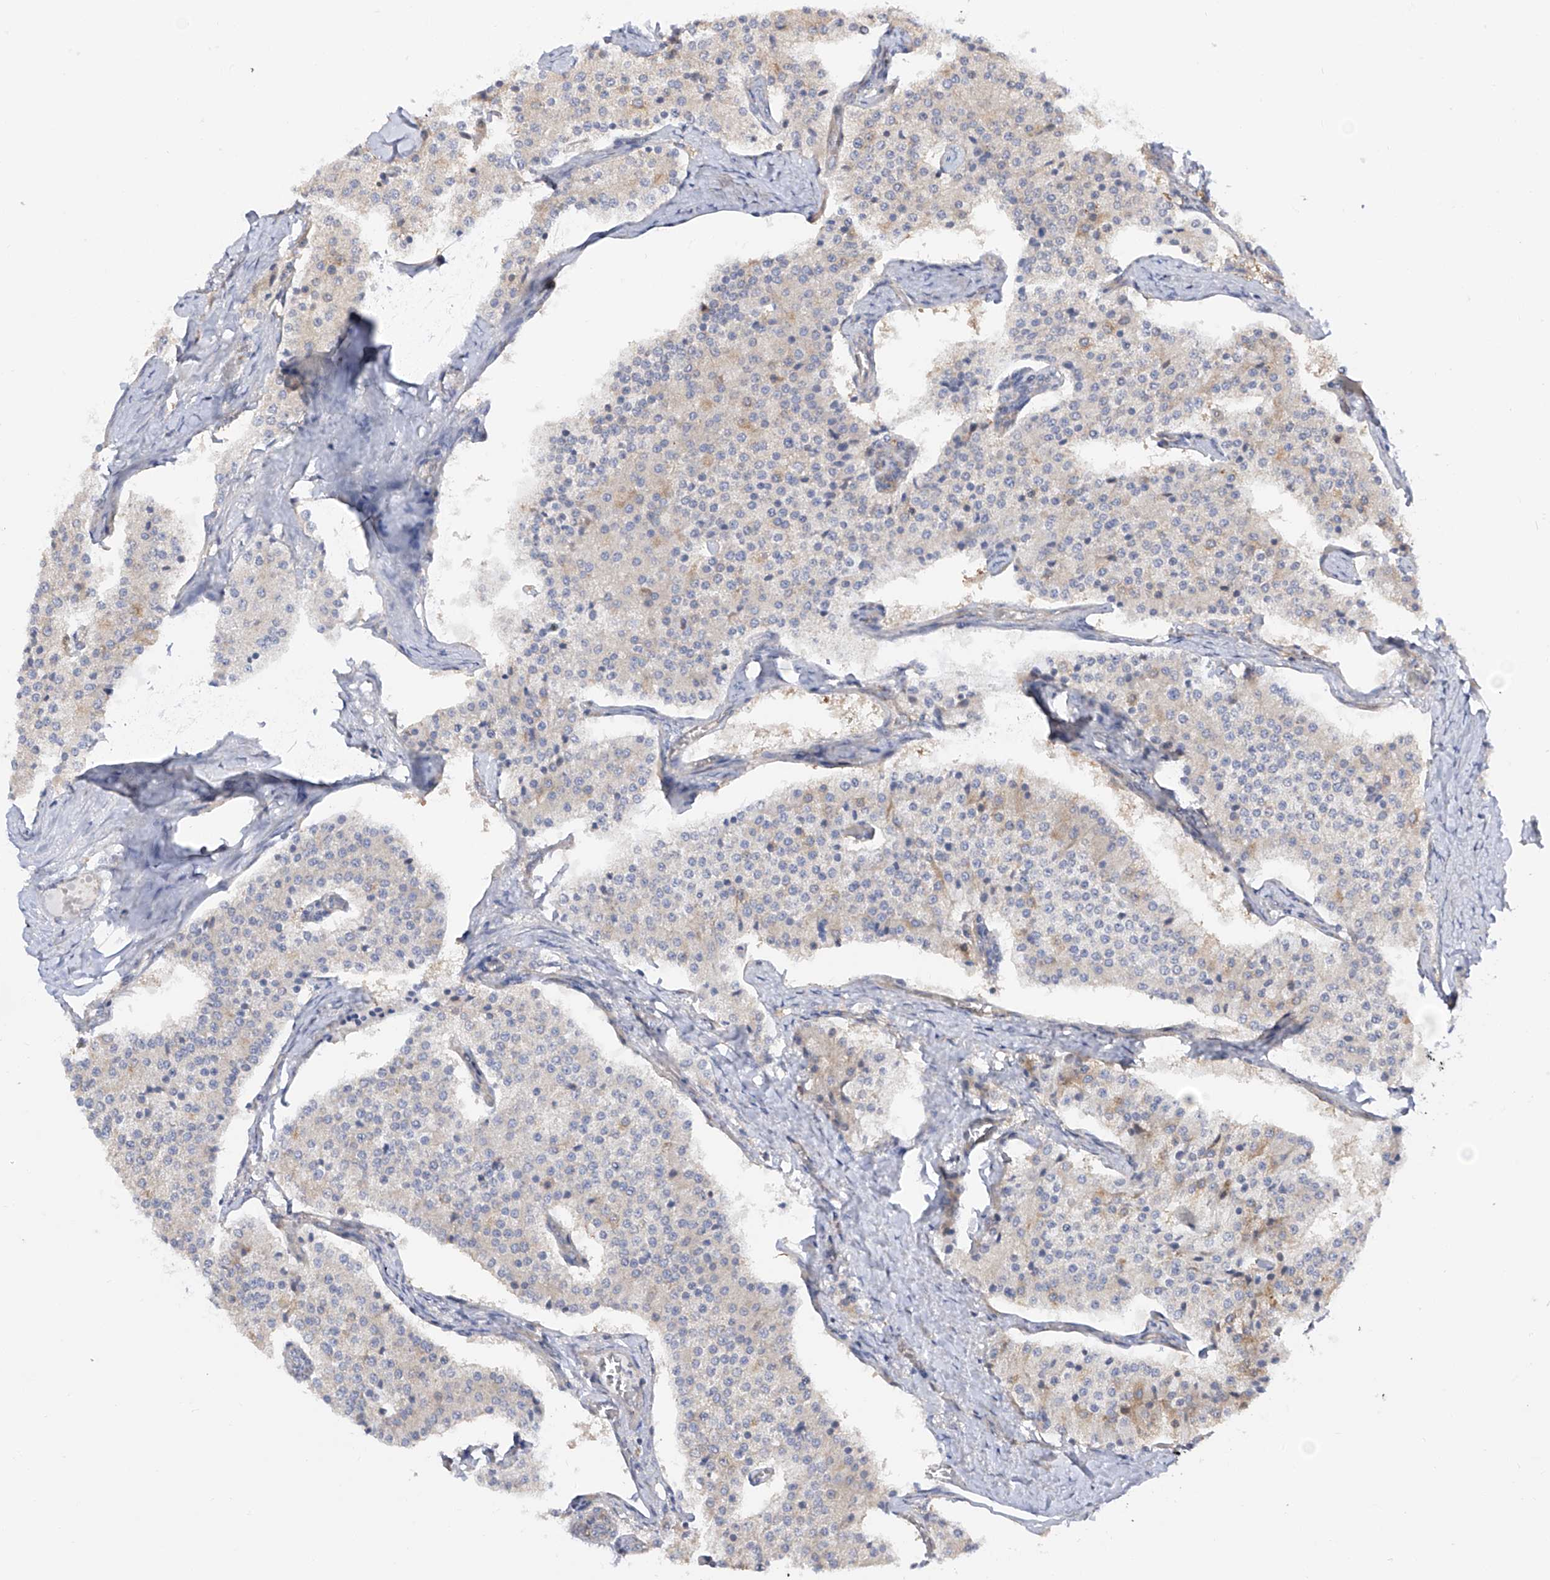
{"staining": {"intensity": "negative", "quantity": "none", "location": "none"}, "tissue": "carcinoid", "cell_type": "Tumor cells", "image_type": "cancer", "snomed": [{"axis": "morphology", "description": "Carcinoid, malignant, NOS"}, {"axis": "topography", "description": "Colon"}], "caption": "Immunohistochemistry (IHC) of carcinoid shows no staining in tumor cells.", "gene": "LCA5", "patient": {"sex": "female", "age": 52}}